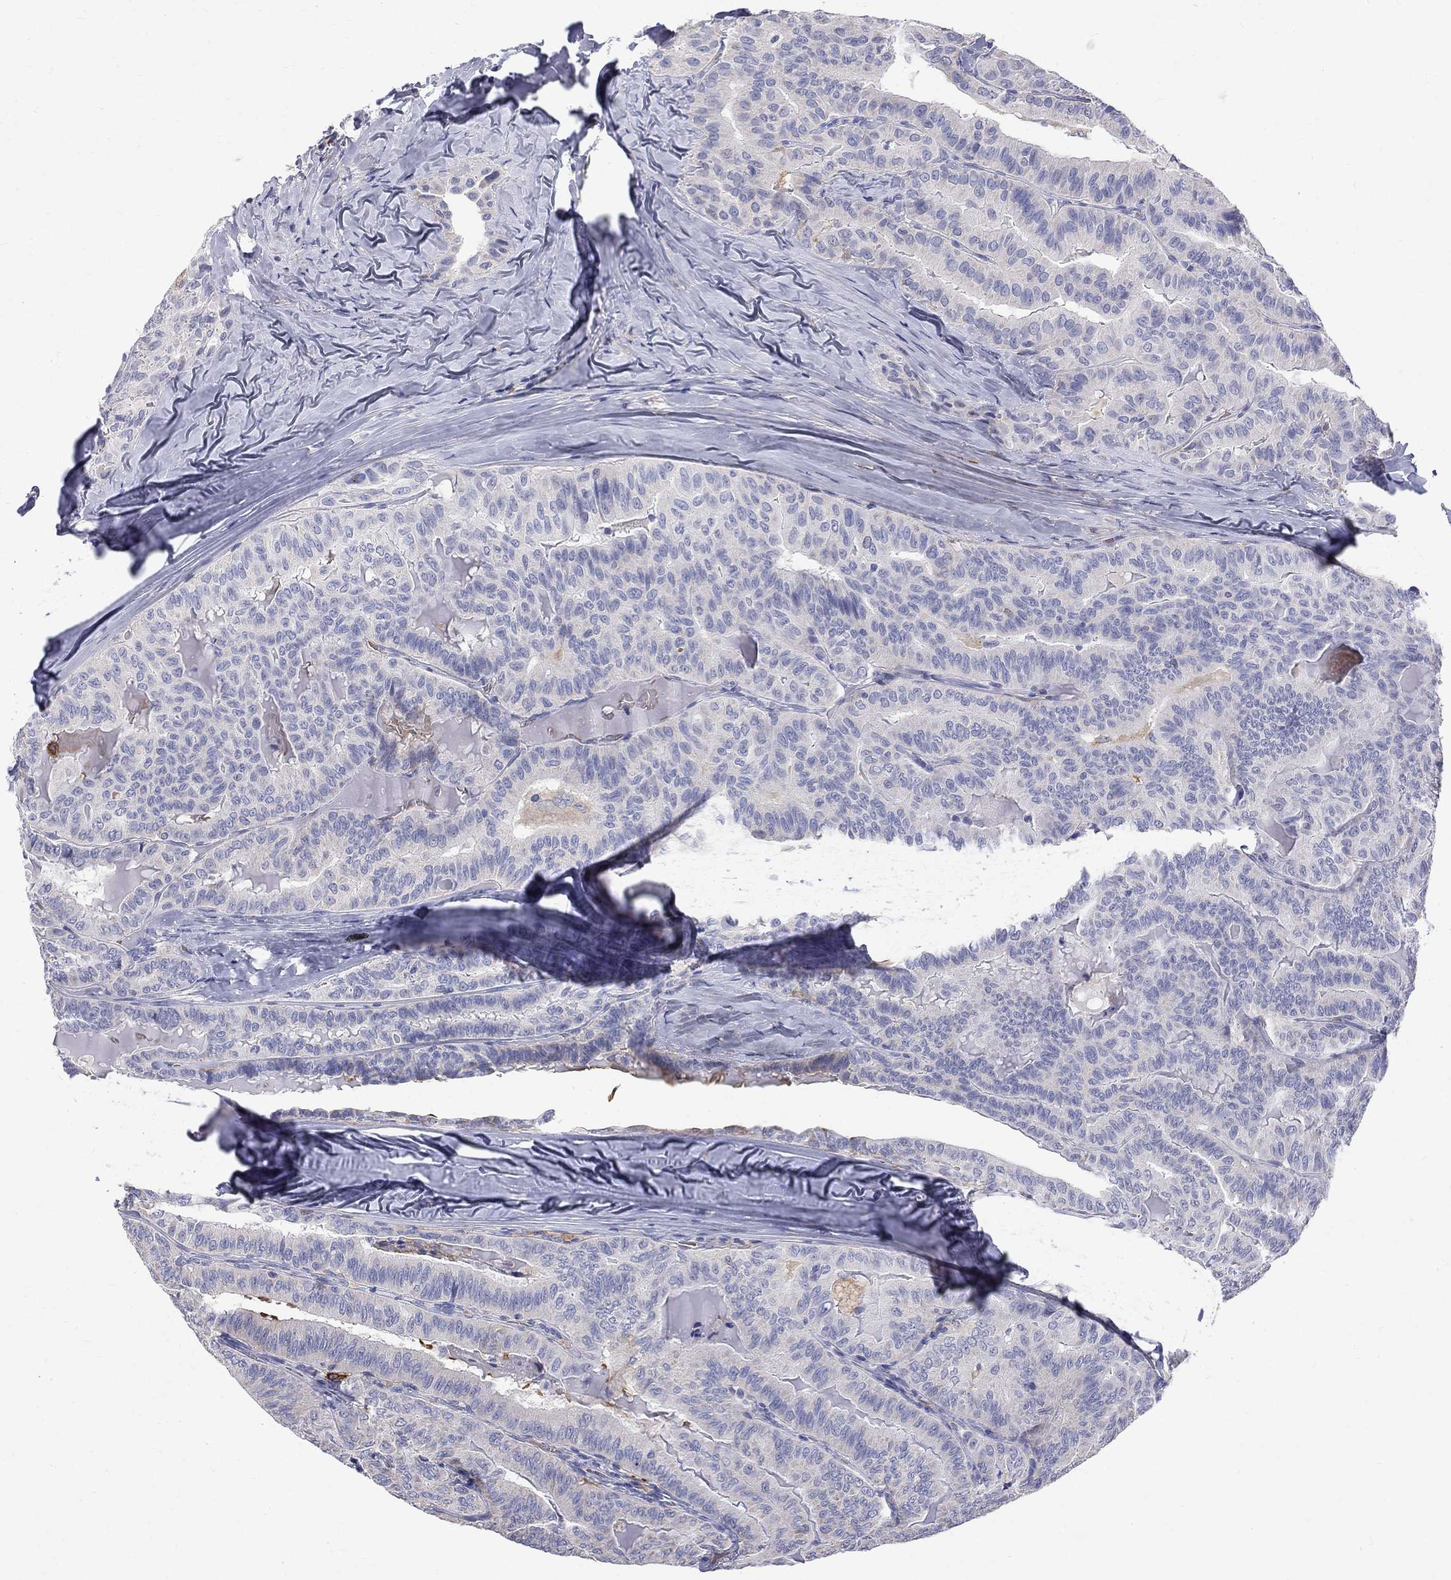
{"staining": {"intensity": "negative", "quantity": "none", "location": "none"}, "tissue": "thyroid cancer", "cell_type": "Tumor cells", "image_type": "cancer", "snomed": [{"axis": "morphology", "description": "Papillary adenocarcinoma, NOS"}, {"axis": "topography", "description": "Thyroid gland"}], "caption": "The micrograph shows no significant expression in tumor cells of papillary adenocarcinoma (thyroid). The staining was performed using DAB to visualize the protein expression in brown, while the nuclei were stained in blue with hematoxylin (Magnification: 20x).", "gene": "AGER", "patient": {"sex": "female", "age": 68}}